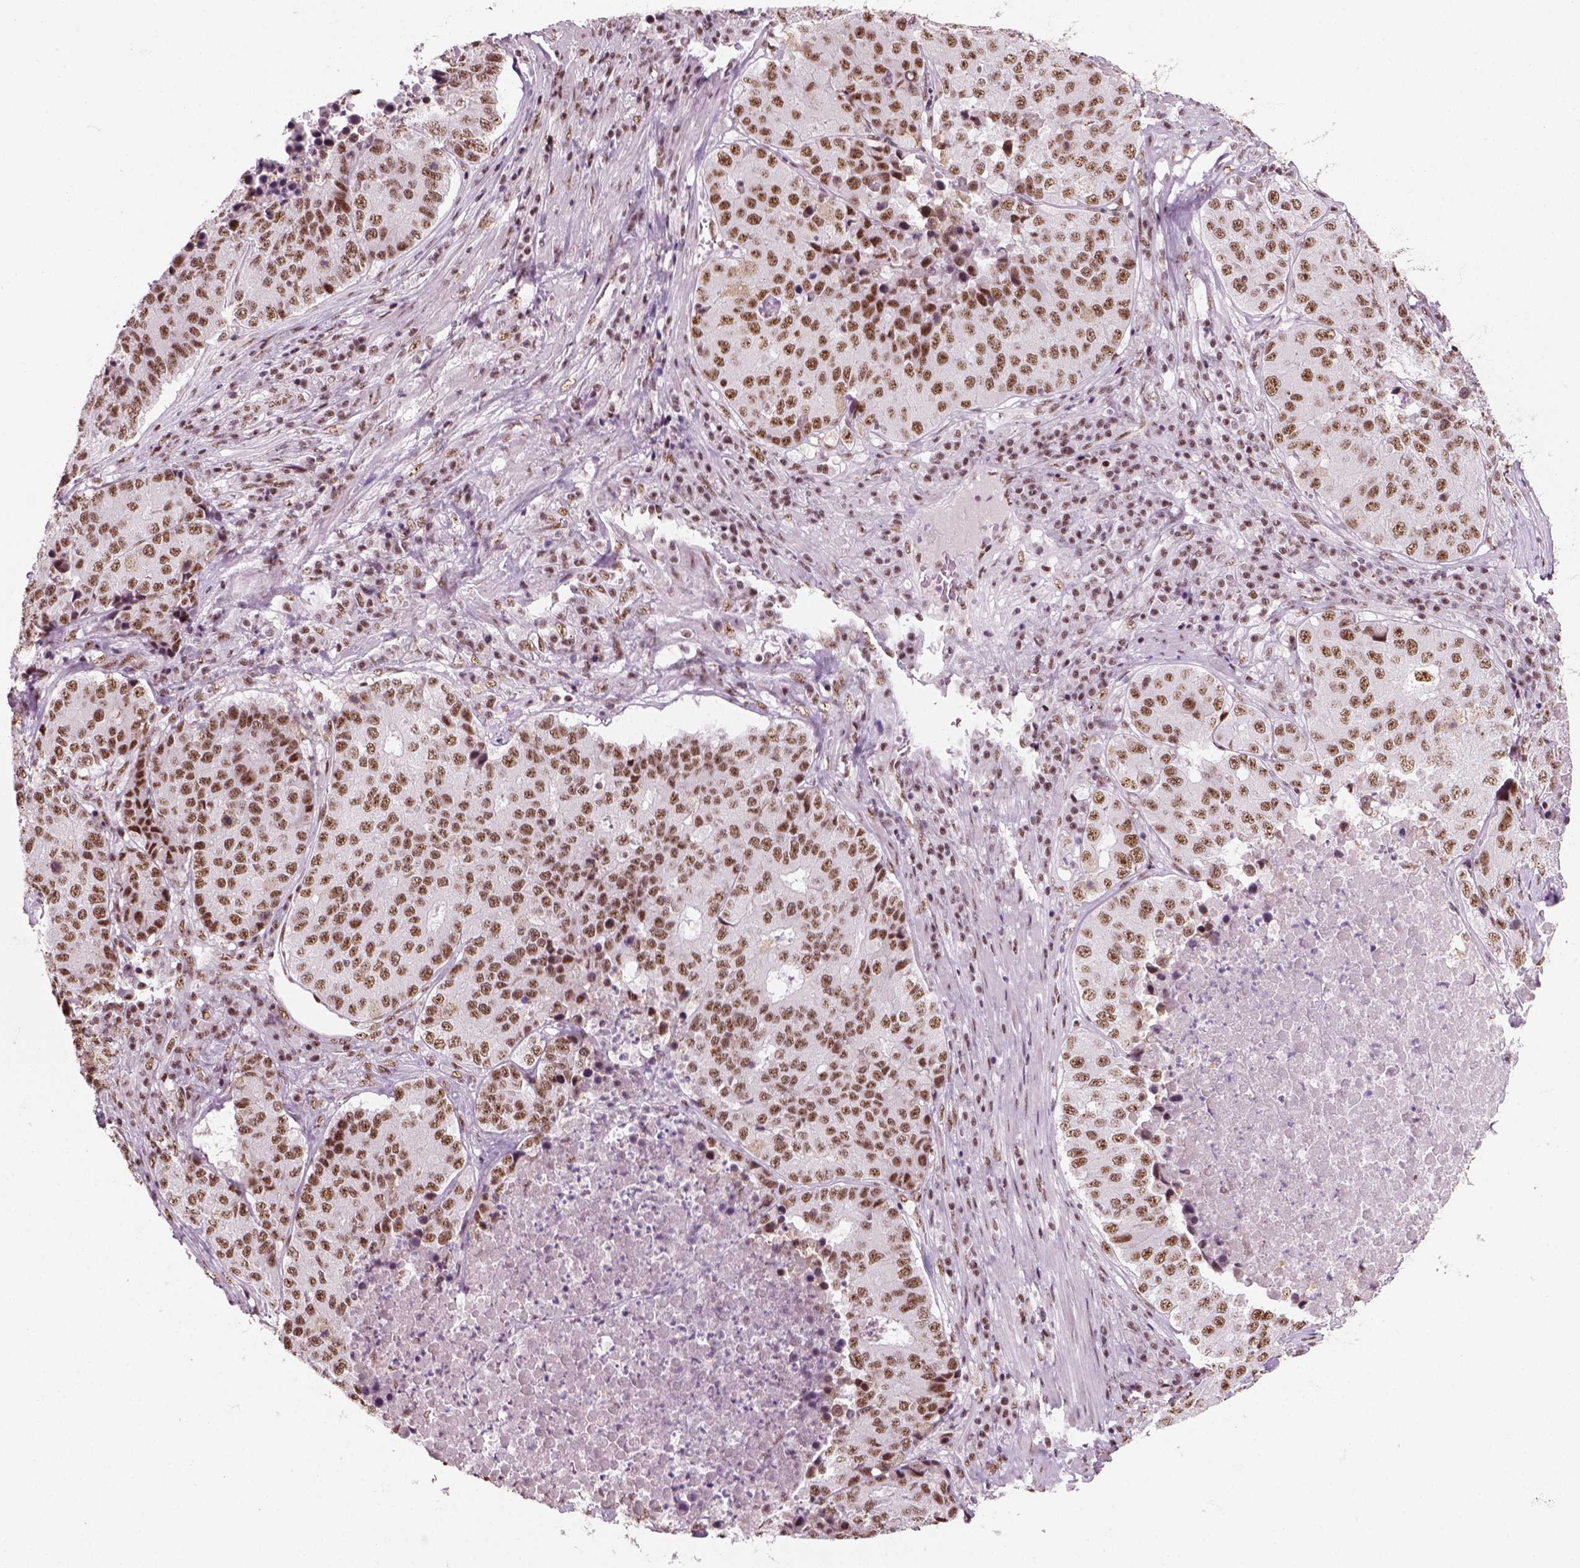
{"staining": {"intensity": "moderate", "quantity": ">75%", "location": "nuclear"}, "tissue": "stomach cancer", "cell_type": "Tumor cells", "image_type": "cancer", "snomed": [{"axis": "morphology", "description": "Adenocarcinoma, NOS"}, {"axis": "topography", "description": "Stomach"}], "caption": "High-power microscopy captured an IHC photomicrograph of stomach cancer (adenocarcinoma), revealing moderate nuclear expression in approximately >75% of tumor cells. (IHC, brightfield microscopy, high magnification).", "gene": "GTF2F1", "patient": {"sex": "male", "age": 71}}